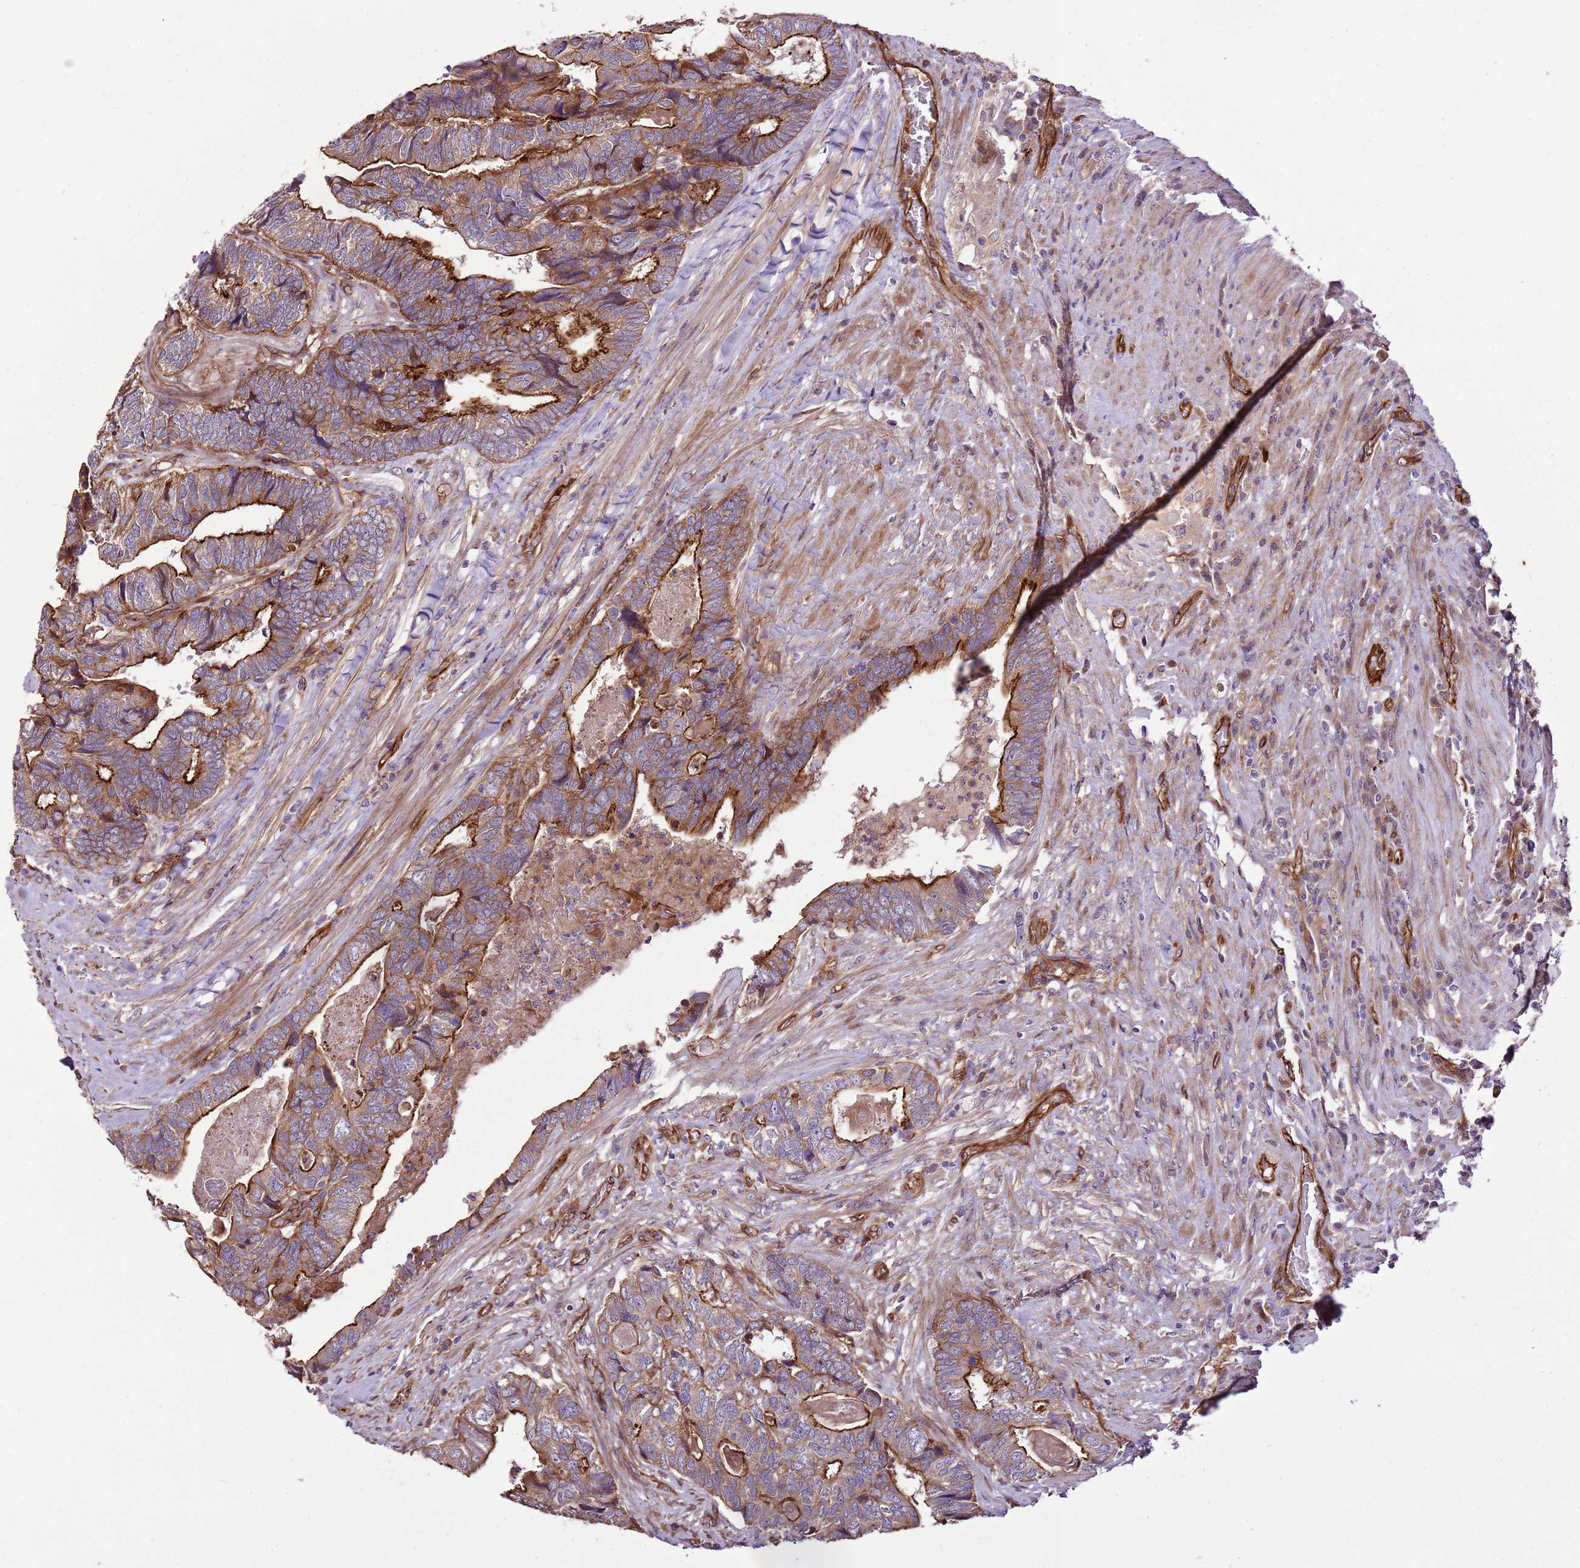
{"staining": {"intensity": "strong", "quantity": "25%-75%", "location": "cytoplasmic/membranous"}, "tissue": "colorectal cancer", "cell_type": "Tumor cells", "image_type": "cancer", "snomed": [{"axis": "morphology", "description": "Adenocarcinoma, NOS"}, {"axis": "topography", "description": "Colon"}], "caption": "A high amount of strong cytoplasmic/membranous expression is seen in approximately 25%-75% of tumor cells in colorectal cancer (adenocarcinoma) tissue.", "gene": "ZNF827", "patient": {"sex": "female", "age": 67}}